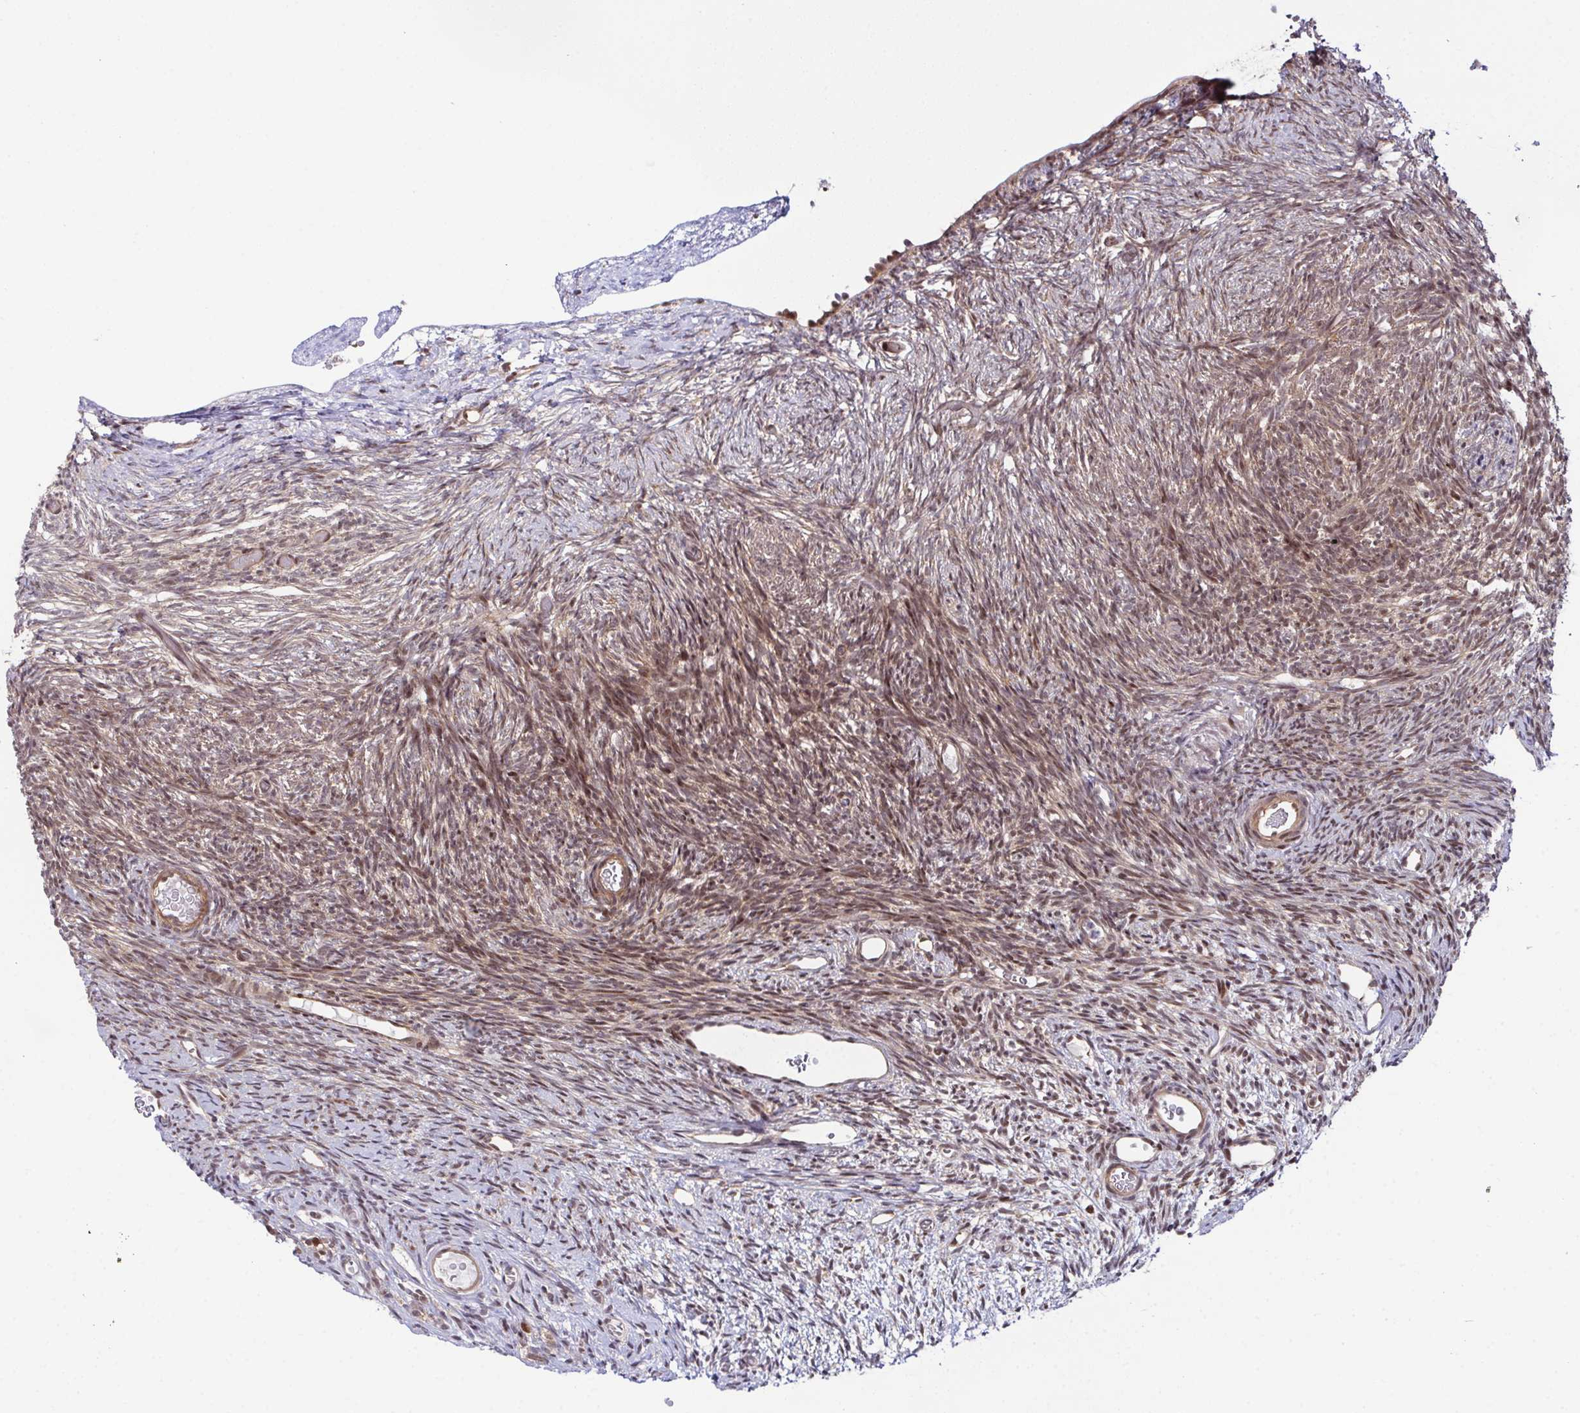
{"staining": {"intensity": "strong", "quantity": ">75%", "location": "cytoplasmic/membranous"}, "tissue": "ovary", "cell_type": "Follicle cells", "image_type": "normal", "snomed": [{"axis": "morphology", "description": "Normal tissue, NOS"}, {"axis": "topography", "description": "Ovary"}], "caption": "IHC of benign human ovary demonstrates high levels of strong cytoplasmic/membranous positivity in approximately >75% of follicle cells.", "gene": "DNAJB1", "patient": {"sex": "female", "age": 39}}